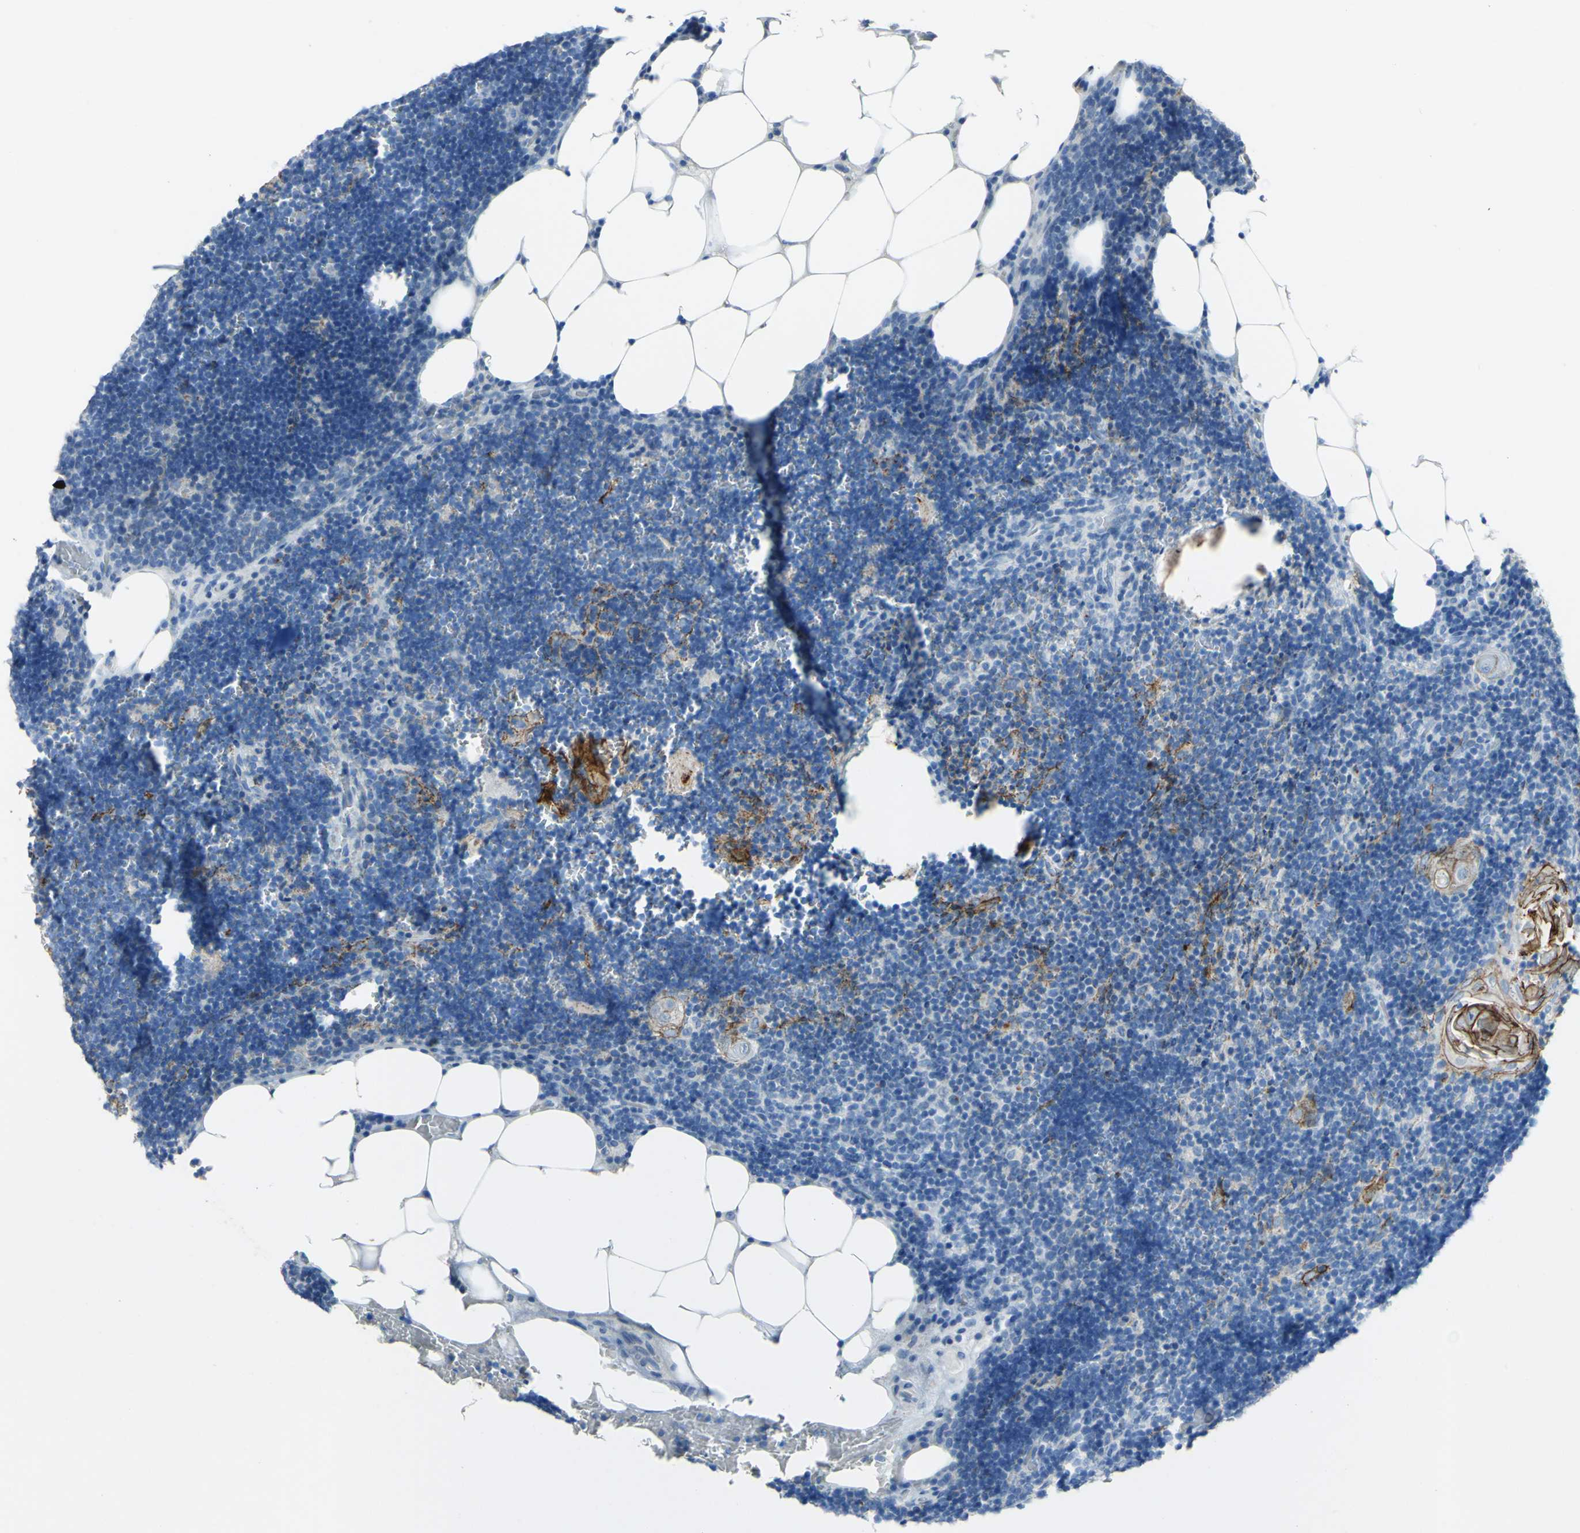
{"staining": {"intensity": "negative", "quantity": "none", "location": "none"}, "tissue": "lymph node", "cell_type": "Germinal center cells", "image_type": "normal", "snomed": [{"axis": "morphology", "description": "Normal tissue, NOS"}, {"axis": "topography", "description": "Lymph node"}], "caption": "Immunohistochemistry (IHC) of normal human lymph node reveals no positivity in germinal center cells.", "gene": "DSC2", "patient": {"sex": "male", "age": 33}}